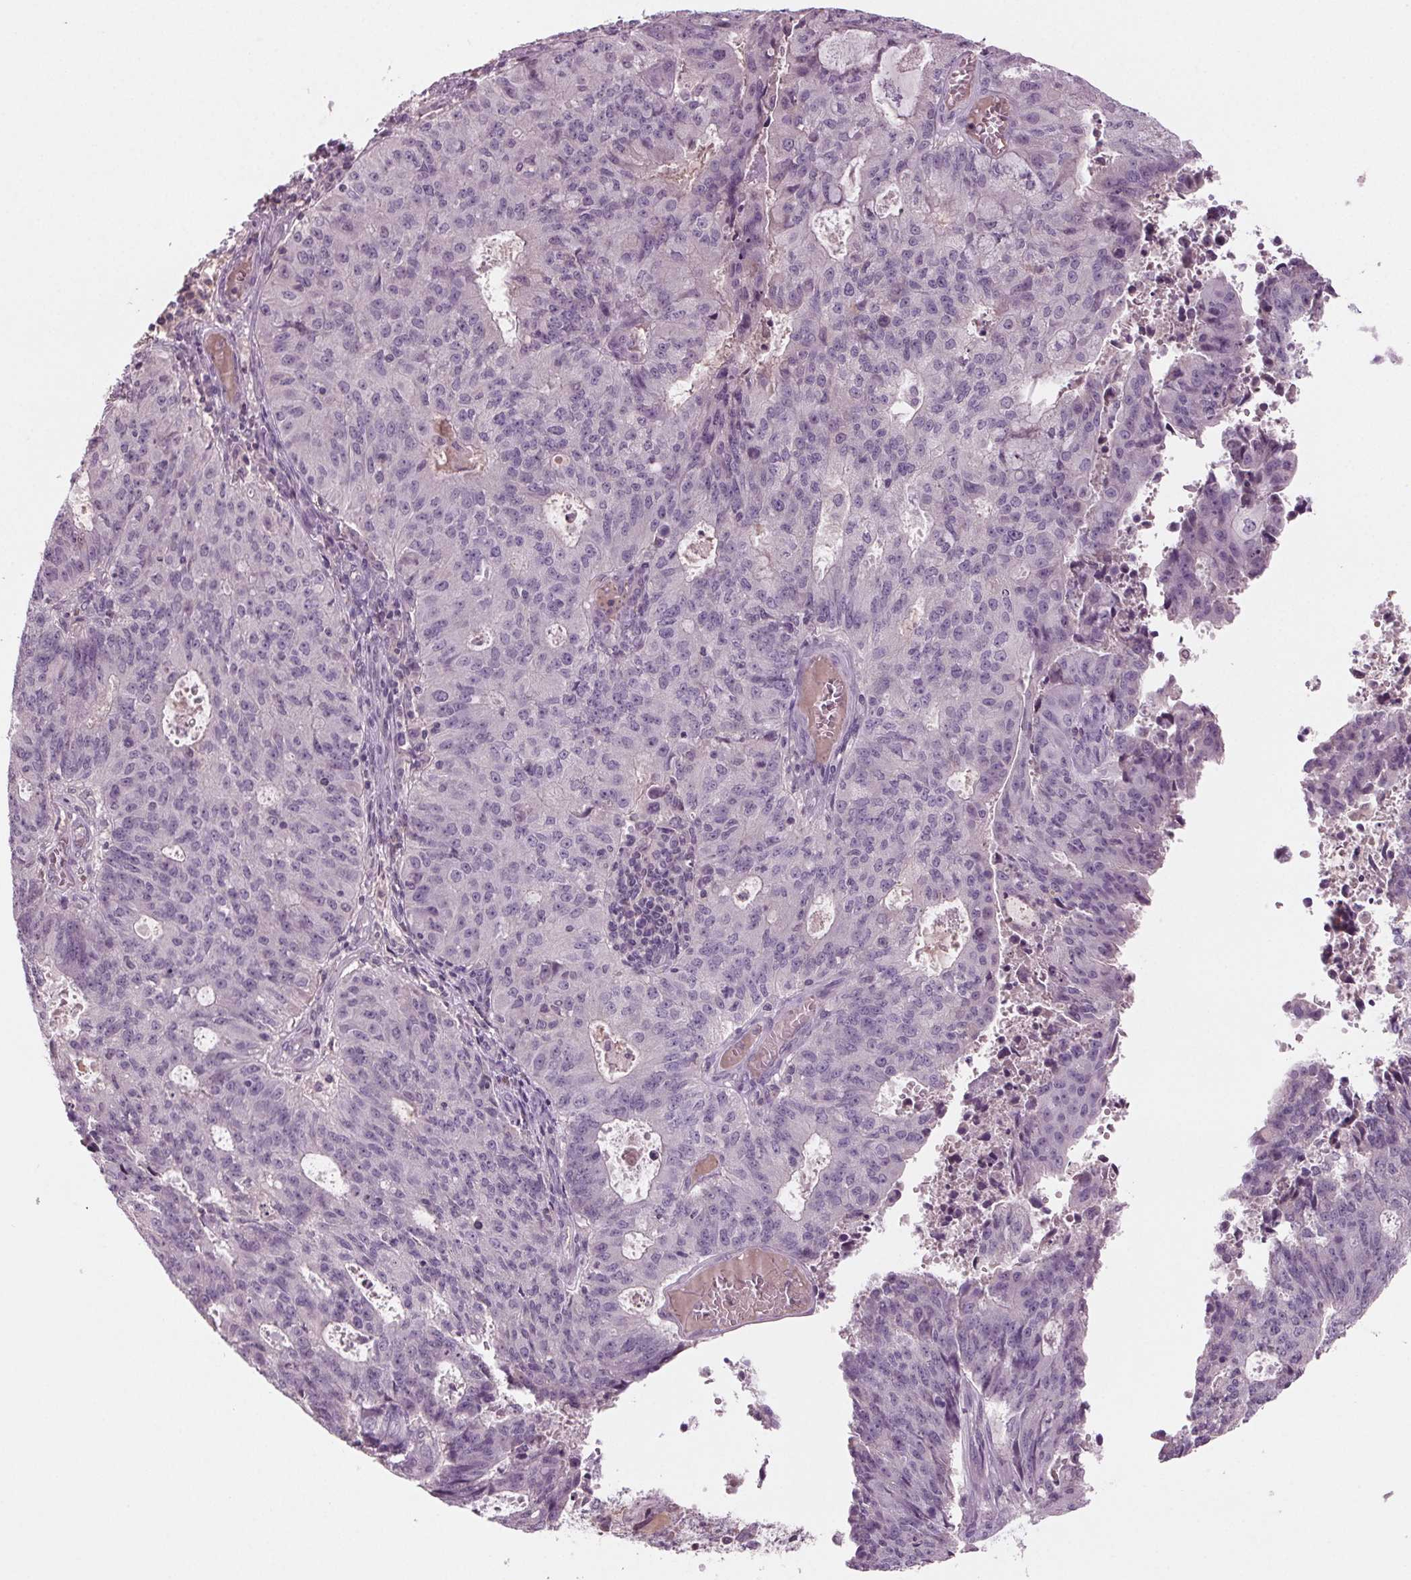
{"staining": {"intensity": "negative", "quantity": "none", "location": "none"}, "tissue": "endometrial cancer", "cell_type": "Tumor cells", "image_type": "cancer", "snomed": [{"axis": "morphology", "description": "Adenocarcinoma, NOS"}, {"axis": "topography", "description": "Endometrium"}], "caption": "The immunohistochemistry micrograph has no significant staining in tumor cells of adenocarcinoma (endometrial) tissue. (Stains: DAB immunohistochemistry (IHC) with hematoxylin counter stain, Microscopy: brightfield microscopy at high magnification).", "gene": "BHLHE22", "patient": {"sex": "female", "age": 82}}